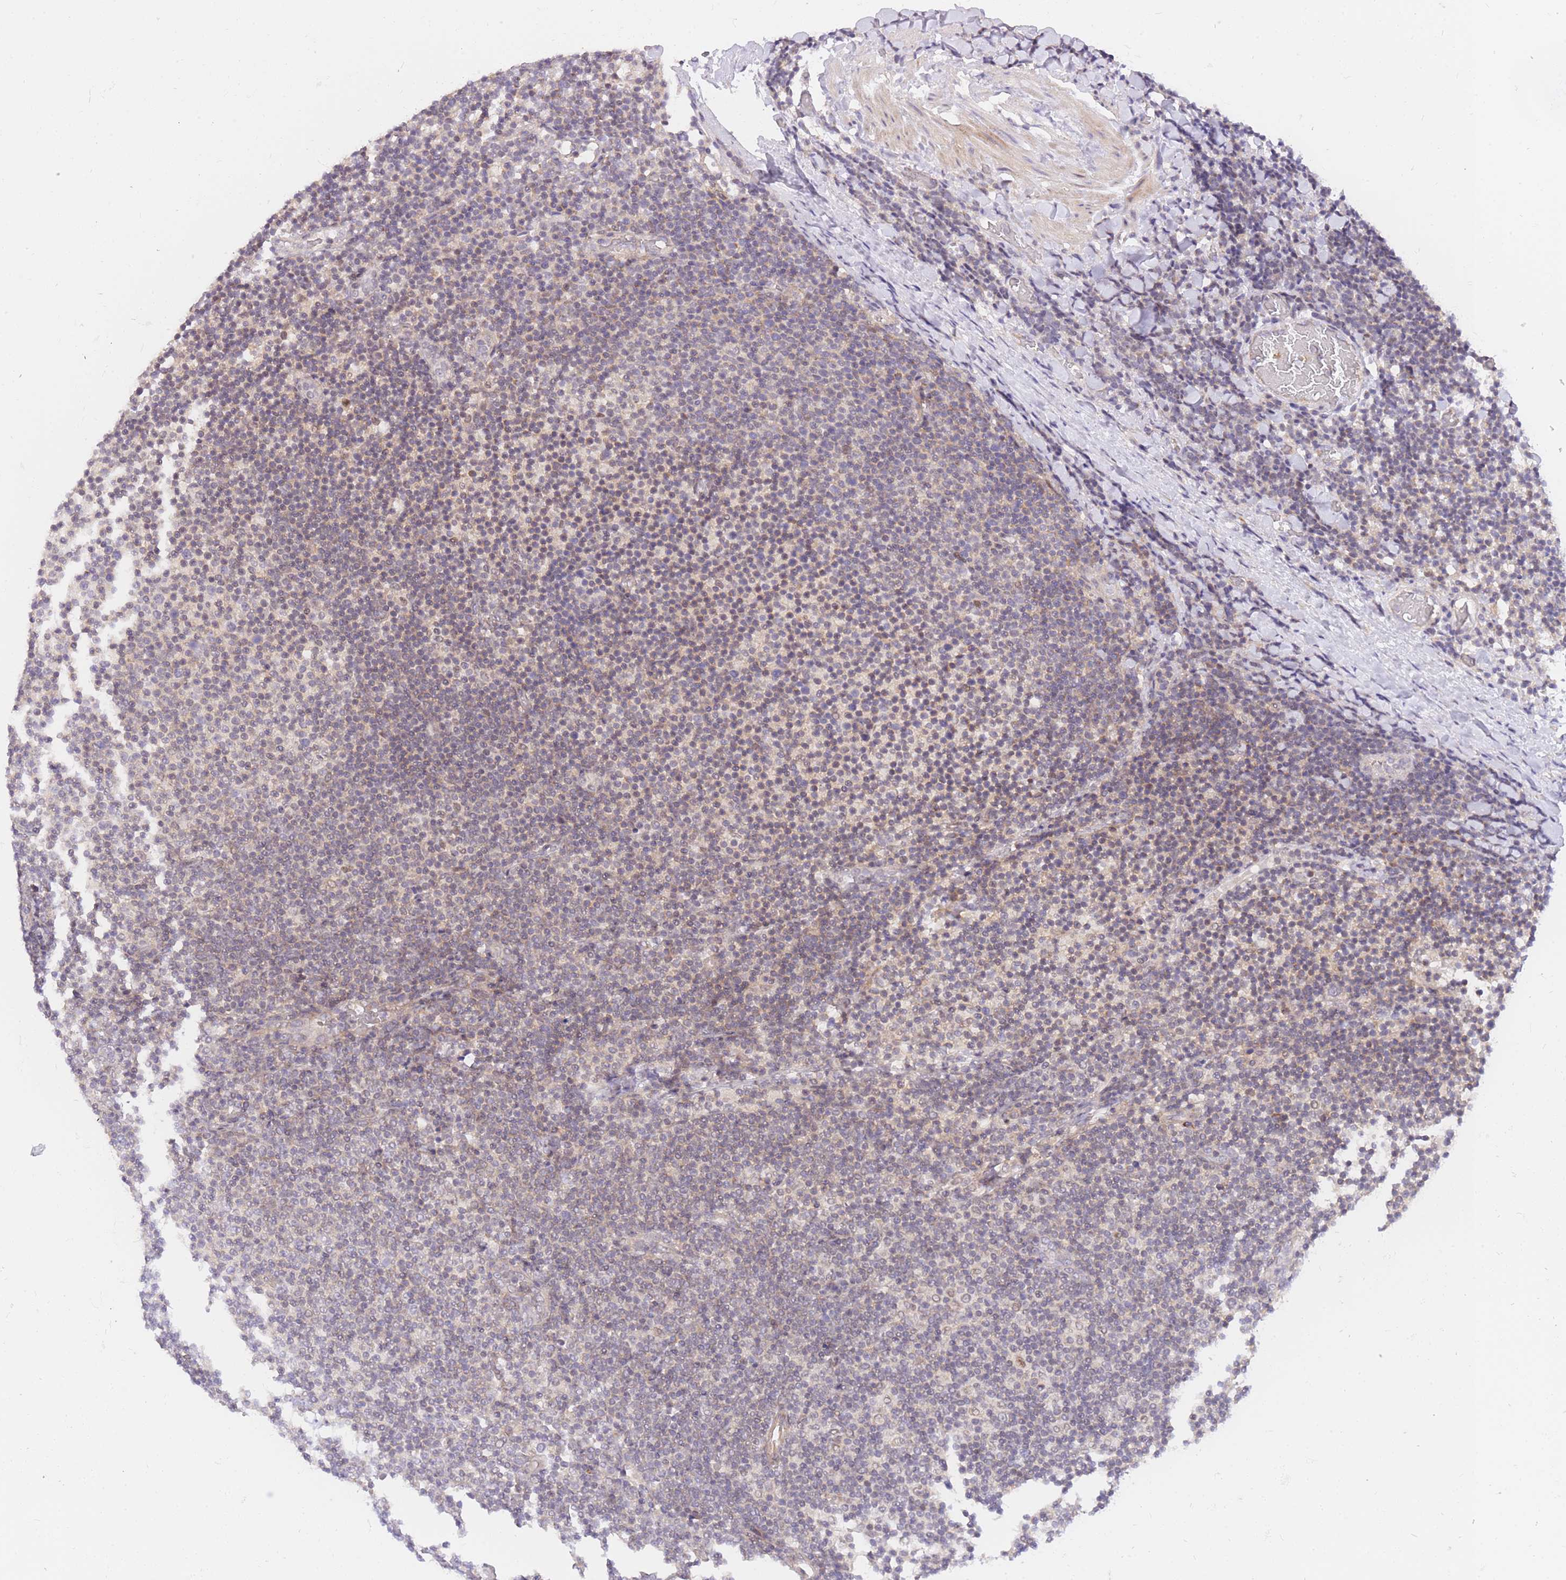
{"staining": {"intensity": "negative", "quantity": "none", "location": "none"}, "tissue": "lymphoma", "cell_type": "Tumor cells", "image_type": "cancer", "snomed": [{"axis": "morphology", "description": "Malignant lymphoma, non-Hodgkin's type, Low grade"}, {"axis": "topography", "description": "Lymph node"}], "caption": "Human malignant lymphoma, non-Hodgkin's type (low-grade) stained for a protein using immunohistochemistry exhibits no positivity in tumor cells.", "gene": "MINDY2", "patient": {"sex": "male", "age": 66}}